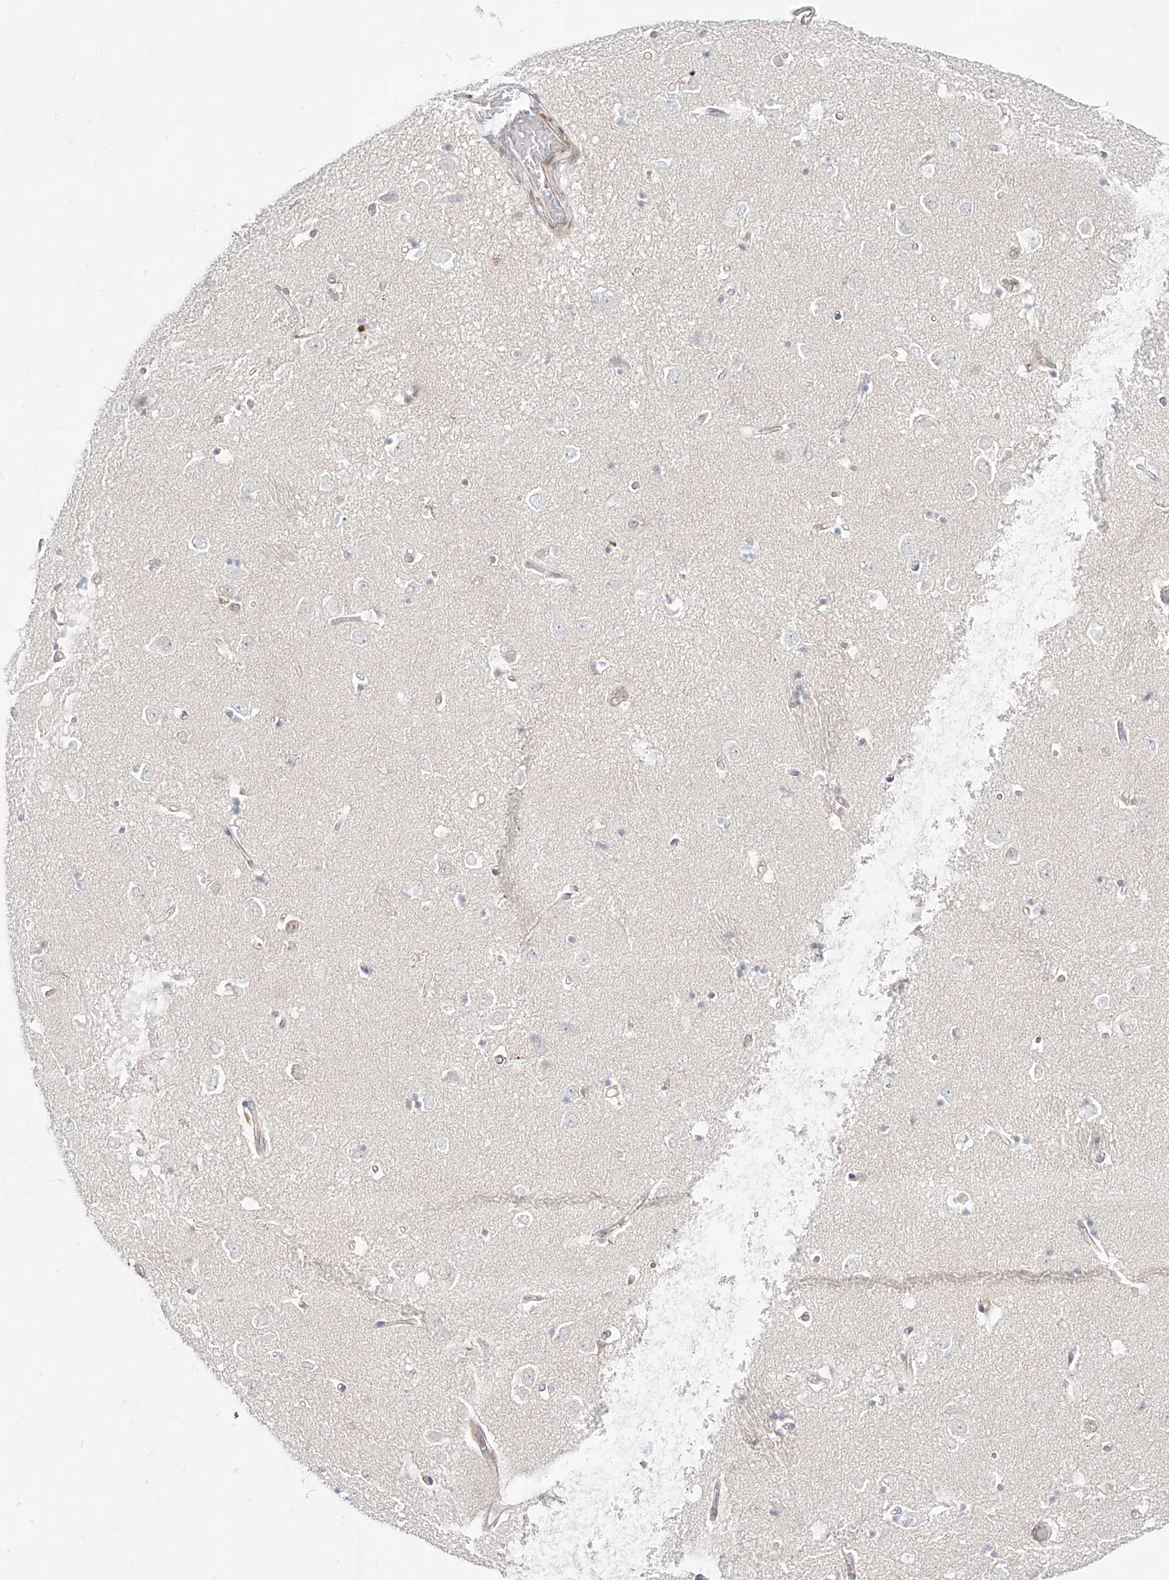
{"staining": {"intensity": "weak", "quantity": "<25%", "location": "nuclear"}, "tissue": "caudate", "cell_type": "Glial cells", "image_type": "normal", "snomed": [{"axis": "morphology", "description": "Normal tissue, NOS"}, {"axis": "topography", "description": "Lateral ventricle wall"}], "caption": "This is an IHC micrograph of unremarkable human caudate. There is no positivity in glial cells.", "gene": "SLC2A12", "patient": {"sex": "male", "age": 45}}